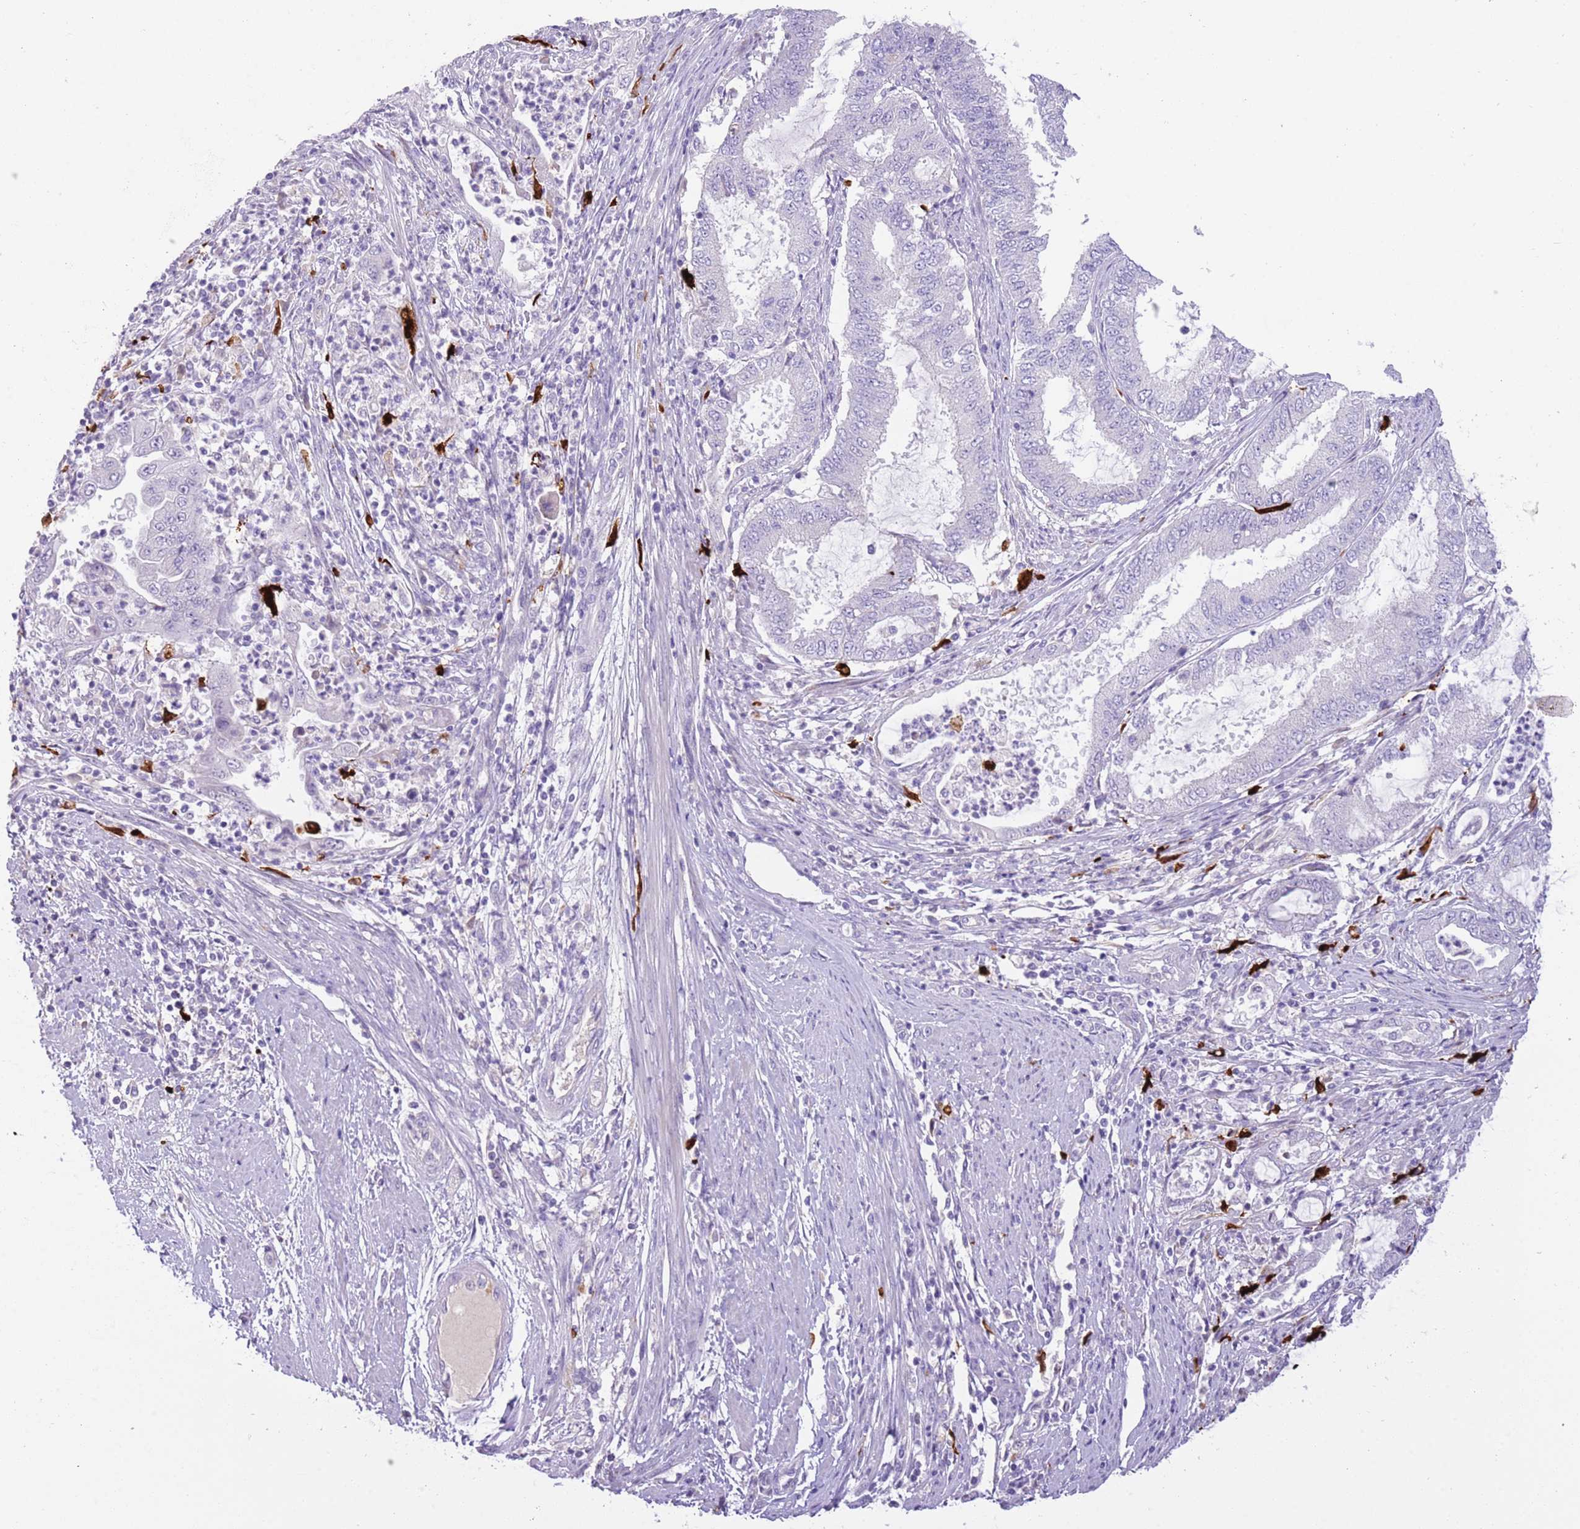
{"staining": {"intensity": "negative", "quantity": "none", "location": "none"}, "tissue": "endometrial cancer", "cell_type": "Tumor cells", "image_type": "cancer", "snomed": [{"axis": "morphology", "description": "Adenocarcinoma, NOS"}, {"axis": "topography", "description": "Endometrium"}], "caption": "High magnification brightfield microscopy of endometrial cancer stained with DAB (brown) and counterstained with hematoxylin (blue): tumor cells show no significant staining. (DAB (3,3'-diaminobenzidine) immunohistochemistry (IHC), high magnification).", "gene": "SFTPA1", "patient": {"sex": "female", "age": 51}}